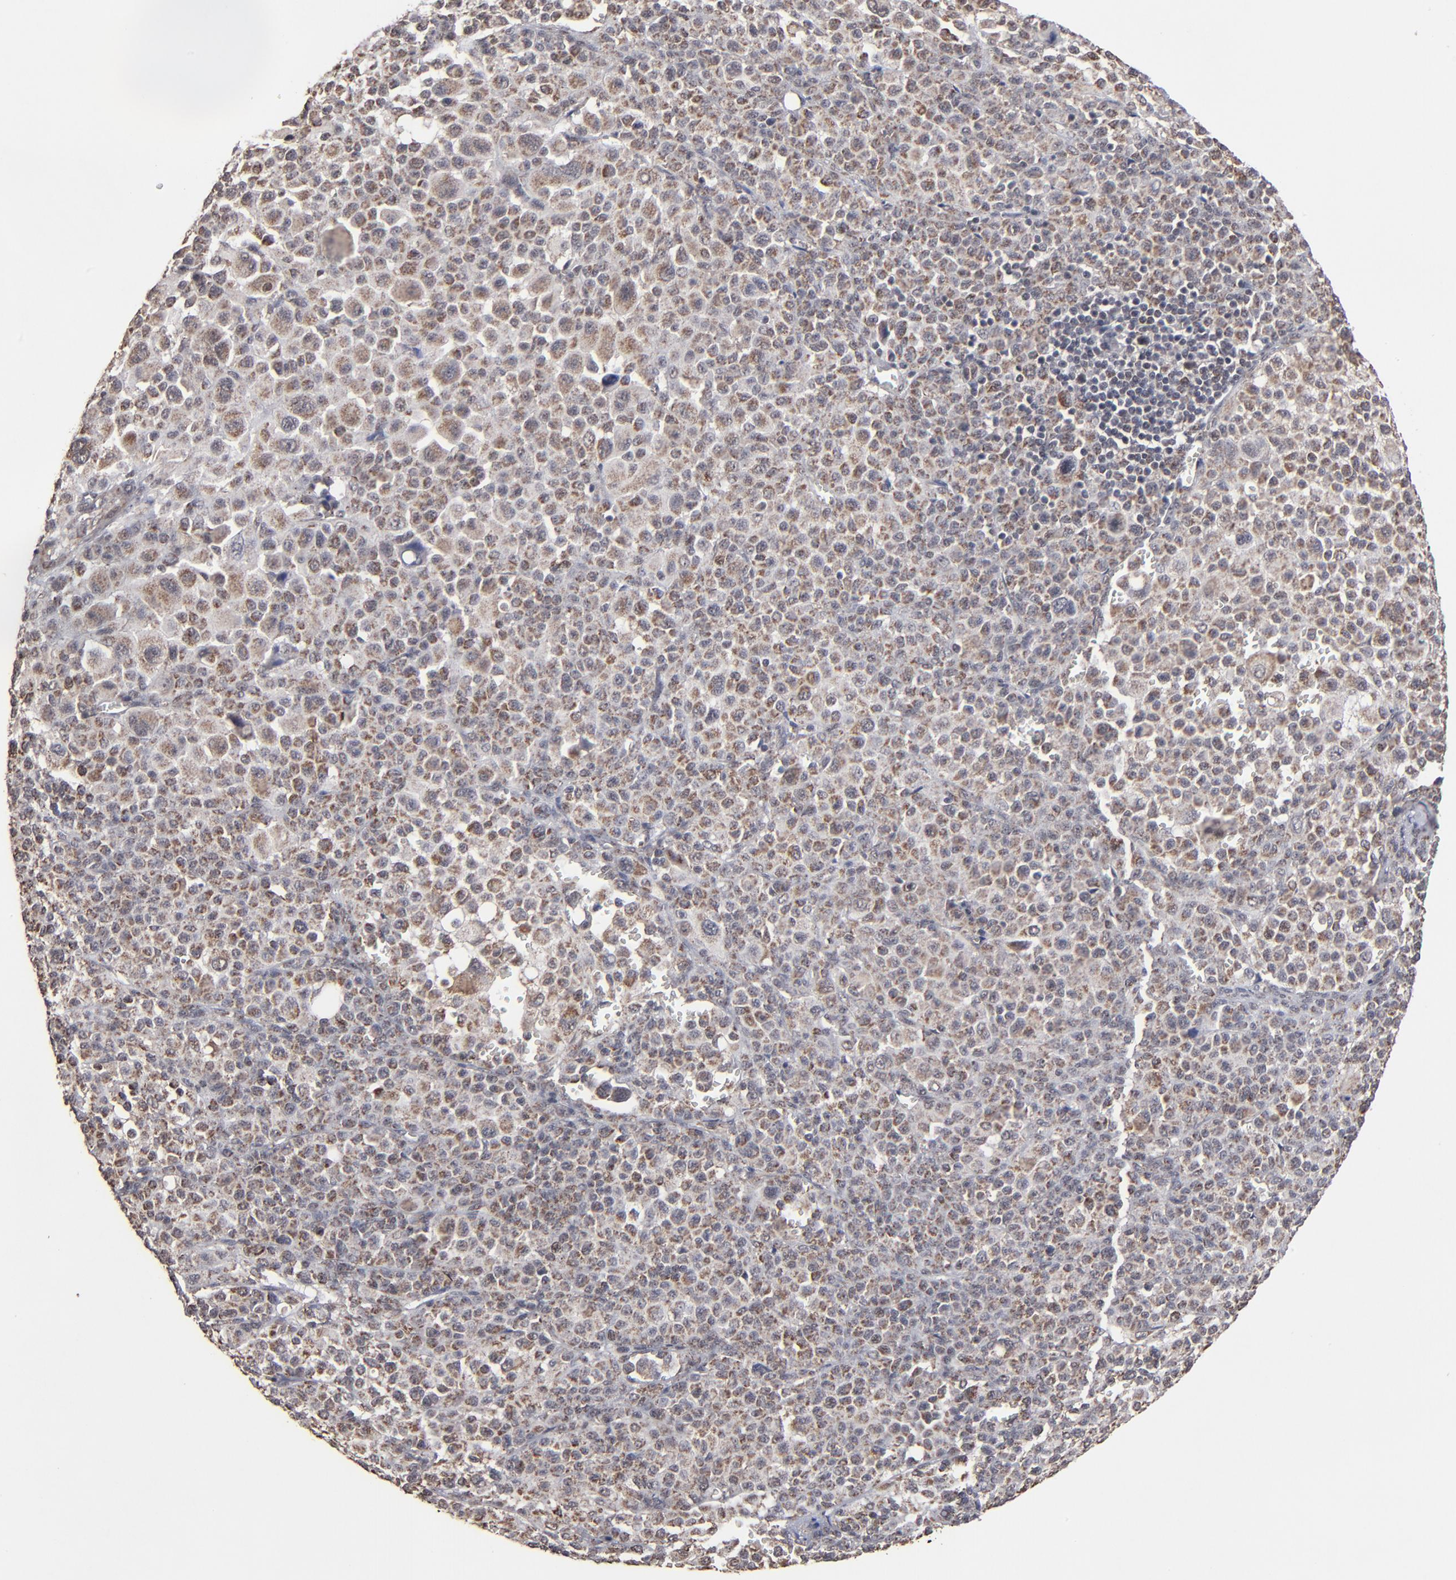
{"staining": {"intensity": "moderate", "quantity": ">75%", "location": "cytoplasmic/membranous"}, "tissue": "melanoma", "cell_type": "Tumor cells", "image_type": "cancer", "snomed": [{"axis": "morphology", "description": "Malignant melanoma, Metastatic site"}, {"axis": "topography", "description": "Skin"}], "caption": "Immunohistochemistry (DAB (3,3'-diaminobenzidine)) staining of human malignant melanoma (metastatic site) demonstrates moderate cytoplasmic/membranous protein expression in about >75% of tumor cells.", "gene": "BNIP3", "patient": {"sex": "female", "age": 74}}